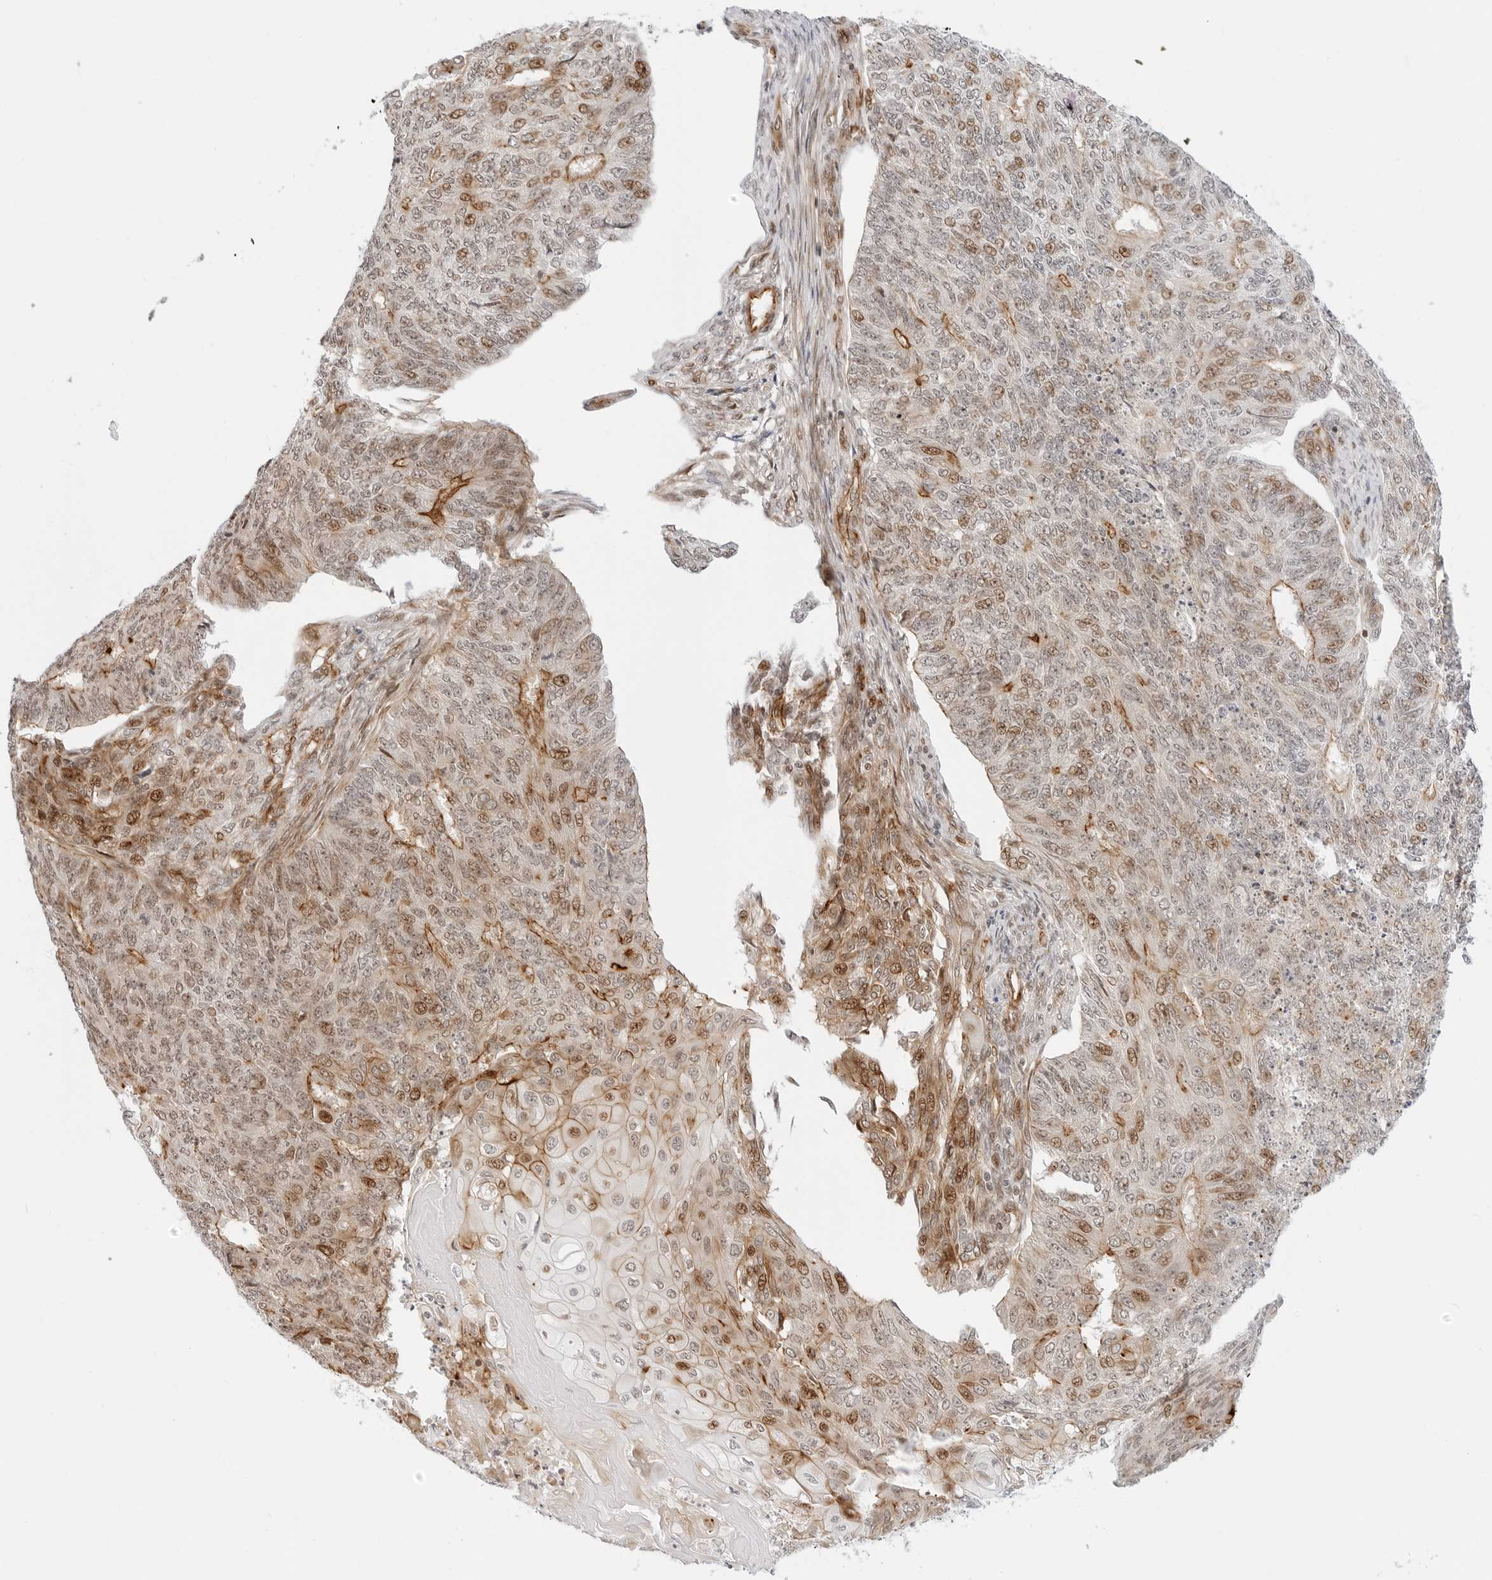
{"staining": {"intensity": "moderate", "quantity": "25%-75%", "location": "nuclear"}, "tissue": "endometrial cancer", "cell_type": "Tumor cells", "image_type": "cancer", "snomed": [{"axis": "morphology", "description": "Adenocarcinoma, NOS"}, {"axis": "topography", "description": "Endometrium"}], "caption": "Adenocarcinoma (endometrial) was stained to show a protein in brown. There is medium levels of moderate nuclear staining in approximately 25%-75% of tumor cells. (Brightfield microscopy of DAB IHC at high magnification).", "gene": "ZNF613", "patient": {"sex": "female", "age": 32}}